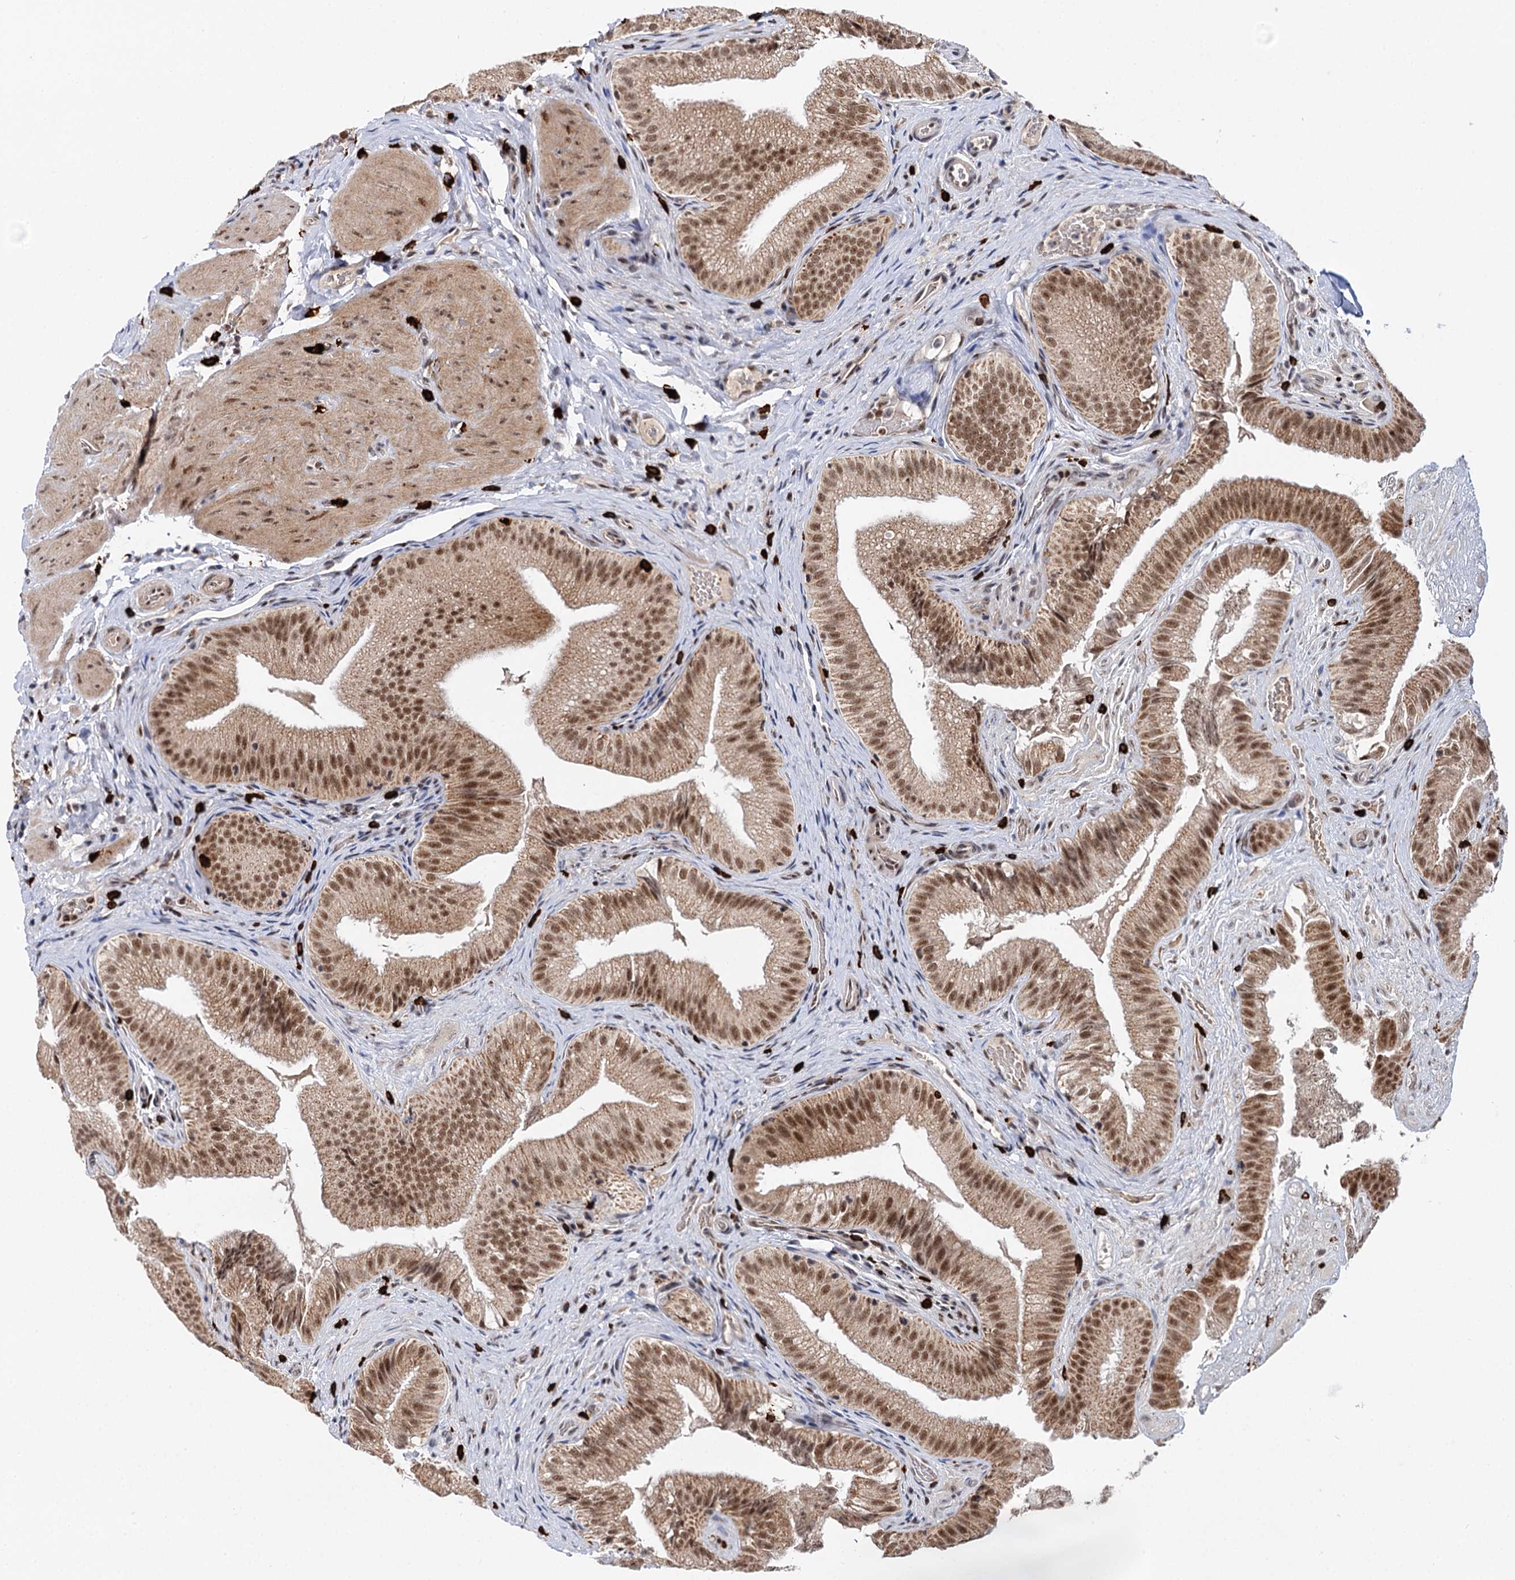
{"staining": {"intensity": "moderate", "quantity": ">75%", "location": "cytoplasmic/membranous,nuclear"}, "tissue": "gallbladder", "cell_type": "Glandular cells", "image_type": "normal", "snomed": [{"axis": "morphology", "description": "Normal tissue, NOS"}, {"axis": "topography", "description": "Gallbladder"}], "caption": "Immunohistochemistry (IHC) of unremarkable human gallbladder exhibits medium levels of moderate cytoplasmic/membranous,nuclear expression in approximately >75% of glandular cells.", "gene": "BUD13", "patient": {"sex": "female", "age": 30}}